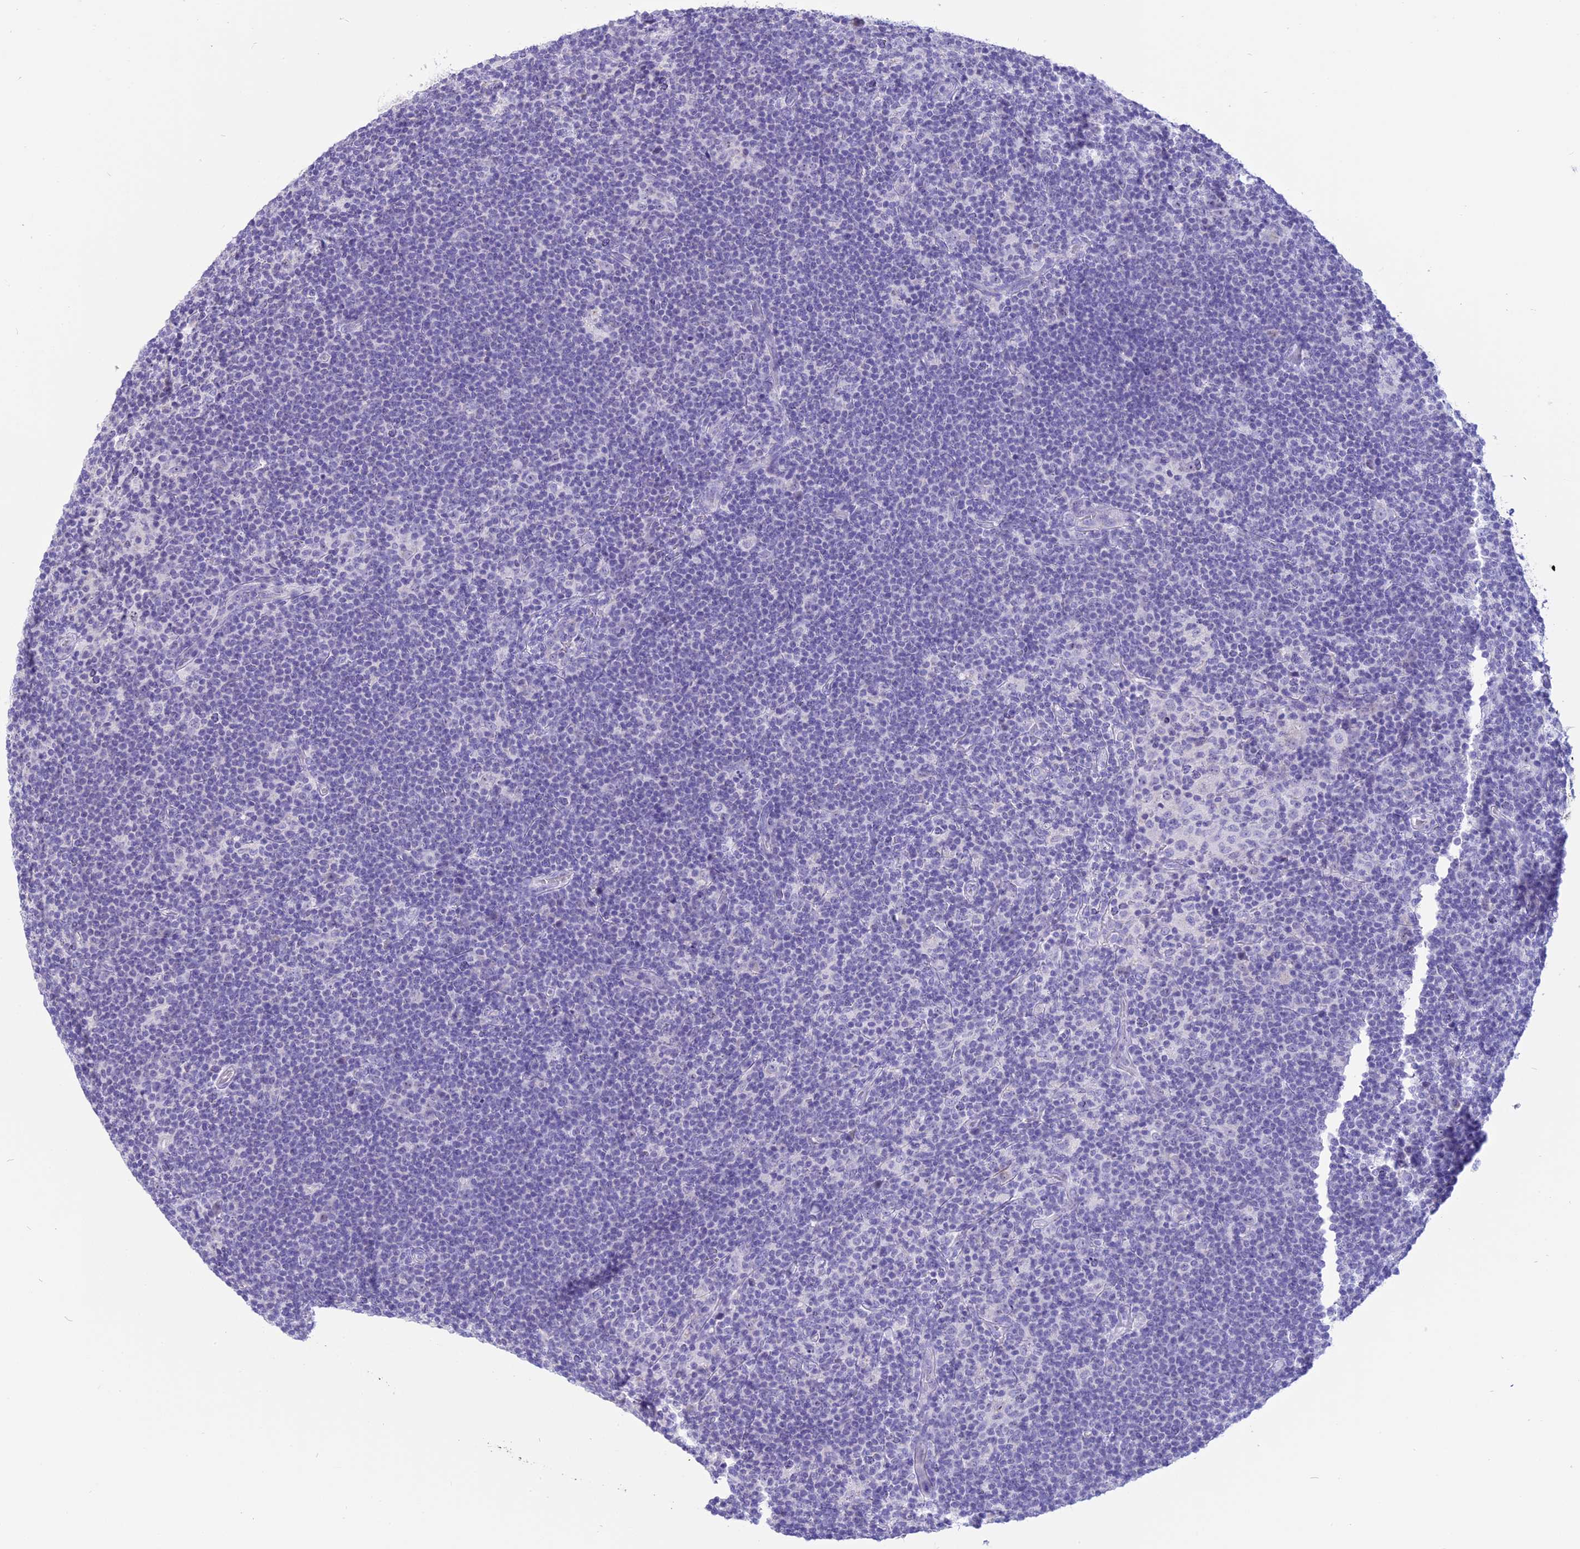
{"staining": {"intensity": "negative", "quantity": "none", "location": "none"}, "tissue": "lymphoma", "cell_type": "Tumor cells", "image_type": "cancer", "snomed": [{"axis": "morphology", "description": "Hodgkin's disease, NOS"}, {"axis": "topography", "description": "Lymph node"}], "caption": "Protein analysis of lymphoma demonstrates no significant staining in tumor cells. (Immunohistochemistry (ihc), brightfield microscopy, high magnification).", "gene": "CMSS1", "patient": {"sex": "female", "age": 57}}